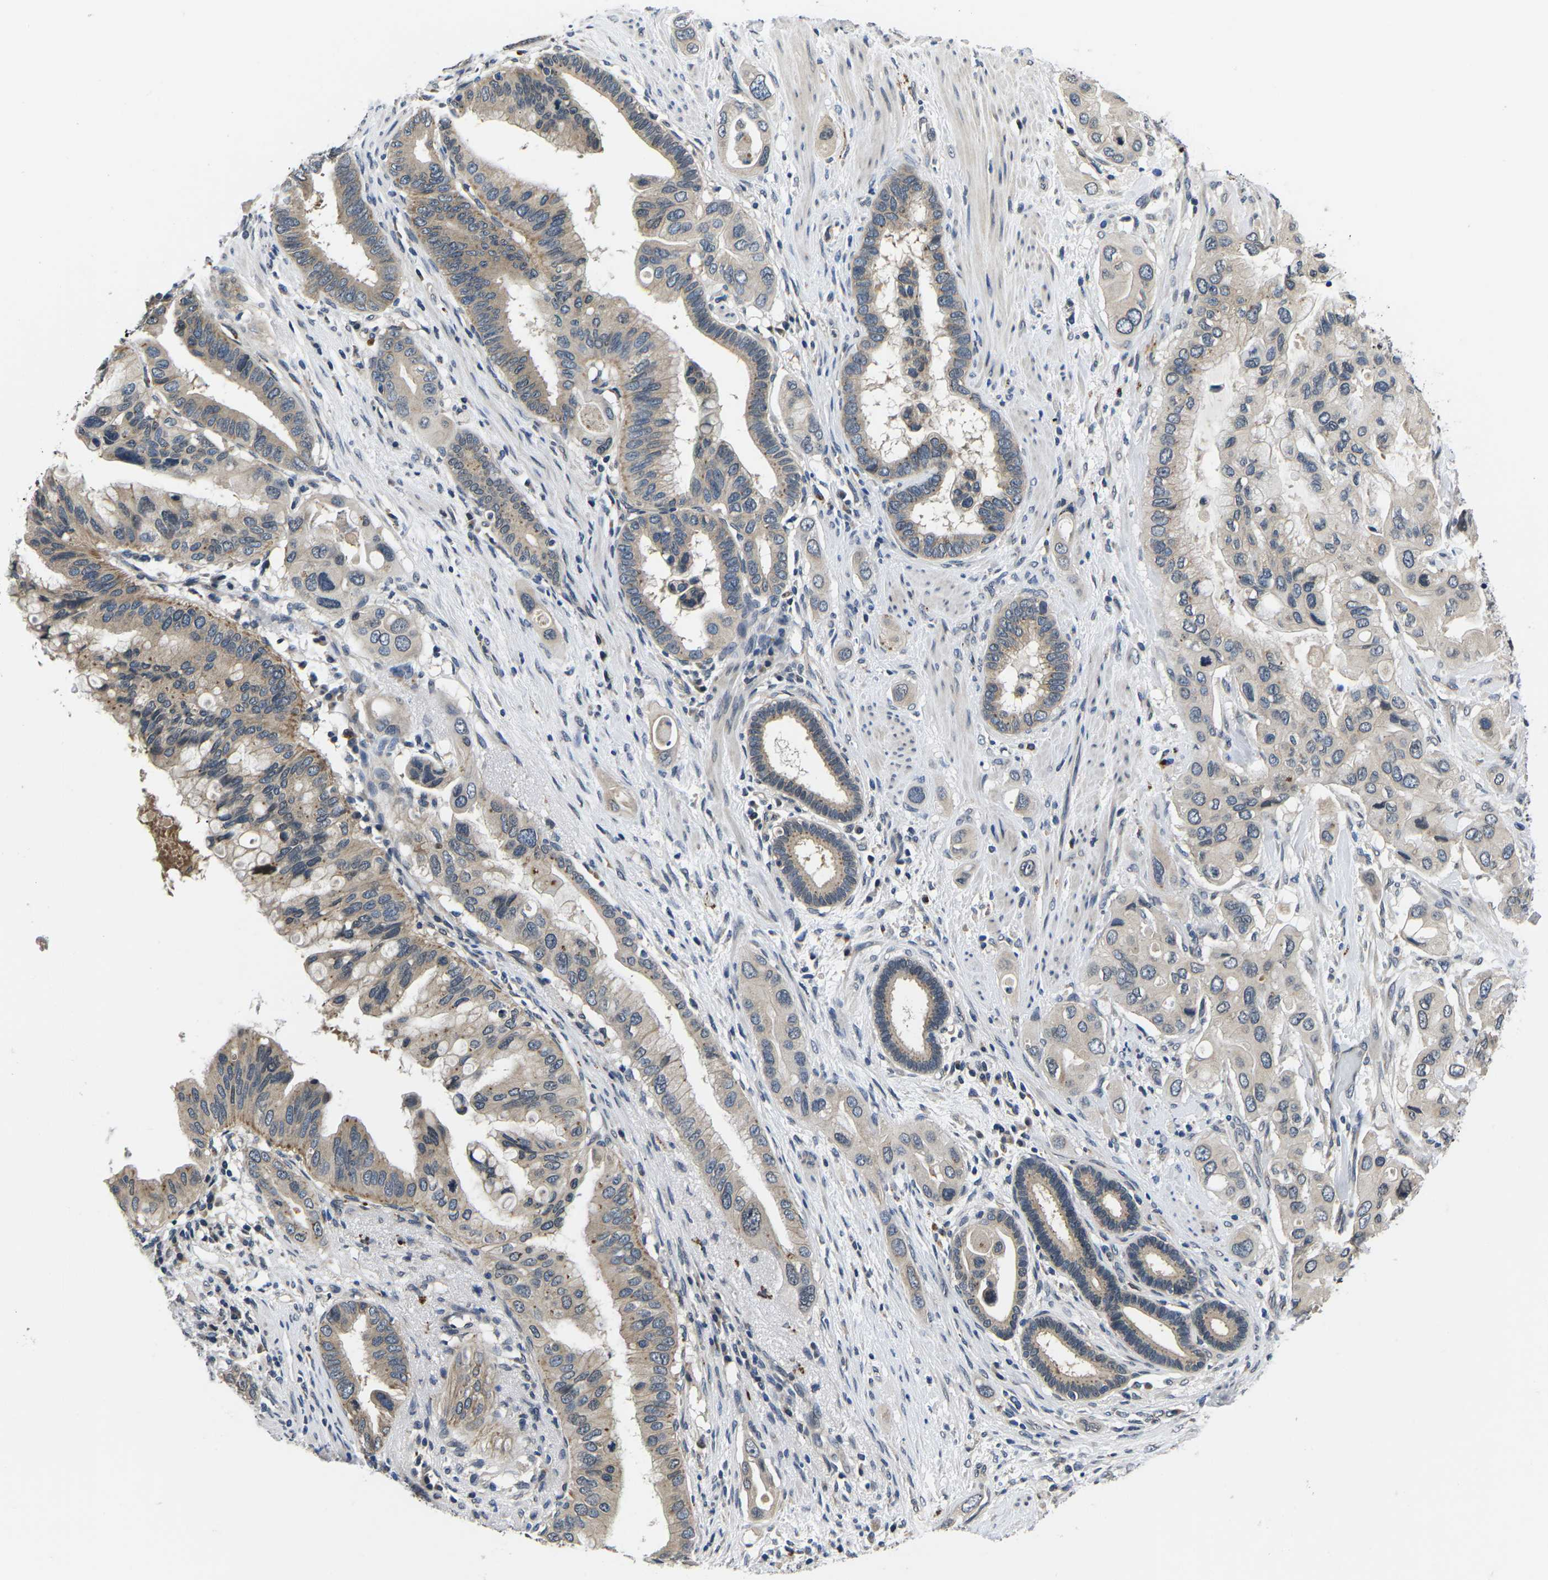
{"staining": {"intensity": "weak", "quantity": "<25%", "location": "cytoplasmic/membranous"}, "tissue": "pancreatic cancer", "cell_type": "Tumor cells", "image_type": "cancer", "snomed": [{"axis": "morphology", "description": "Adenocarcinoma, NOS"}, {"axis": "topography", "description": "Pancreas"}], "caption": "High magnification brightfield microscopy of adenocarcinoma (pancreatic) stained with DAB (brown) and counterstained with hematoxylin (blue): tumor cells show no significant staining.", "gene": "SNX10", "patient": {"sex": "female", "age": 56}}